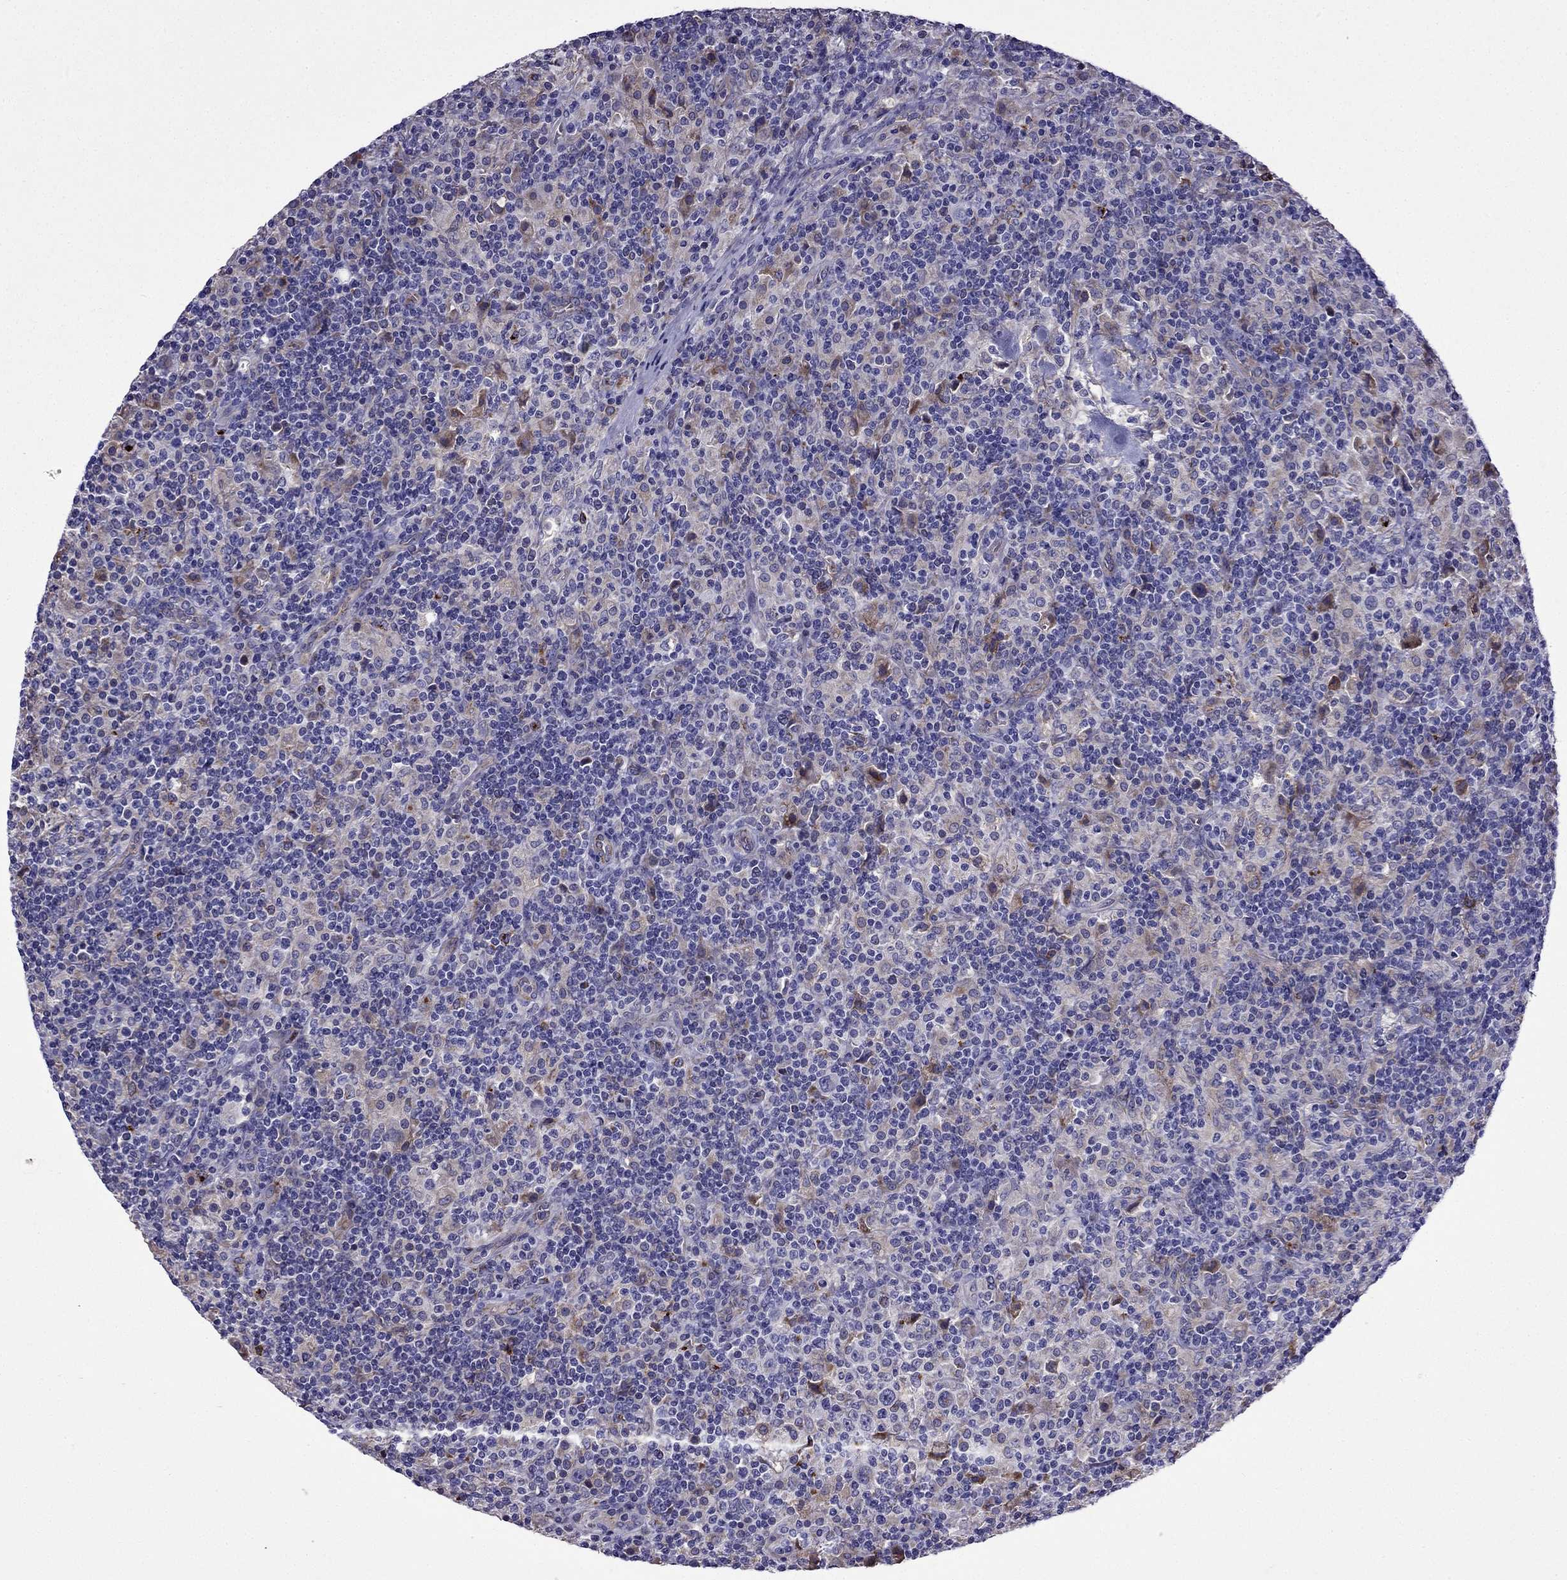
{"staining": {"intensity": "negative", "quantity": "none", "location": "none"}, "tissue": "lymphoma", "cell_type": "Tumor cells", "image_type": "cancer", "snomed": [{"axis": "morphology", "description": "Hodgkin's disease, NOS"}, {"axis": "topography", "description": "Lymph node"}], "caption": "Protein analysis of lymphoma demonstrates no significant expression in tumor cells.", "gene": "TSSK4", "patient": {"sex": "male", "age": 70}}